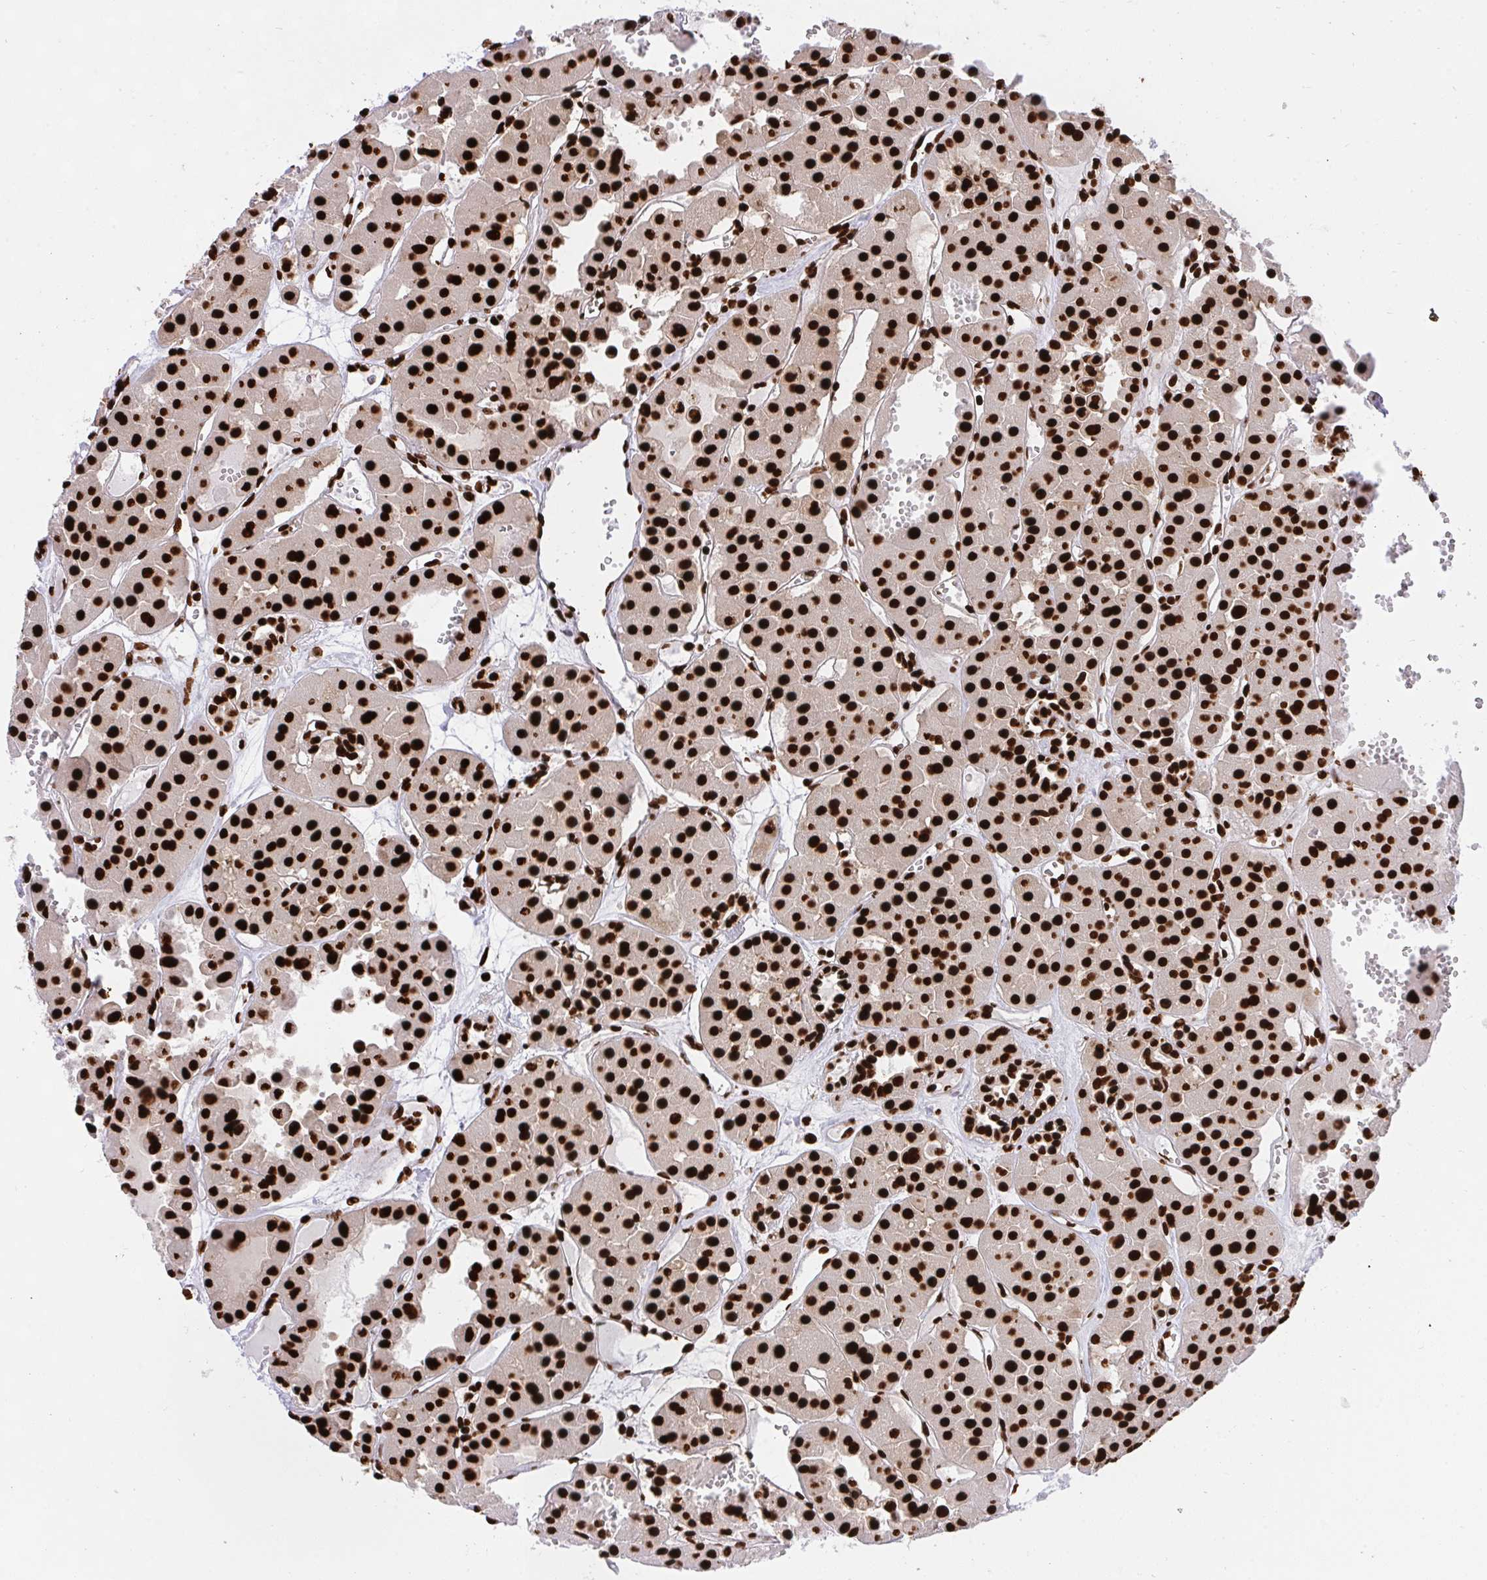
{"staining": {"intensity": "strong", "quantity": ">75%", "location": "nuclear"}, "tissue": "renal cancer", "cell_type": "Tumor cells", "image_type": "cancer", "snomed": [{"axis": "morphology", "description": "Carcinoma, NOS"}, {"axis": "topography", "description": "Kidney"}], "caption": "Renal cancer stained with DAB immunohistochemistry reveals high levels of strong nuclear positivity in approximately >75% of tumor cells.", "gene": "HNRNPL", "patient": {"sex": "female", "age": 75}}